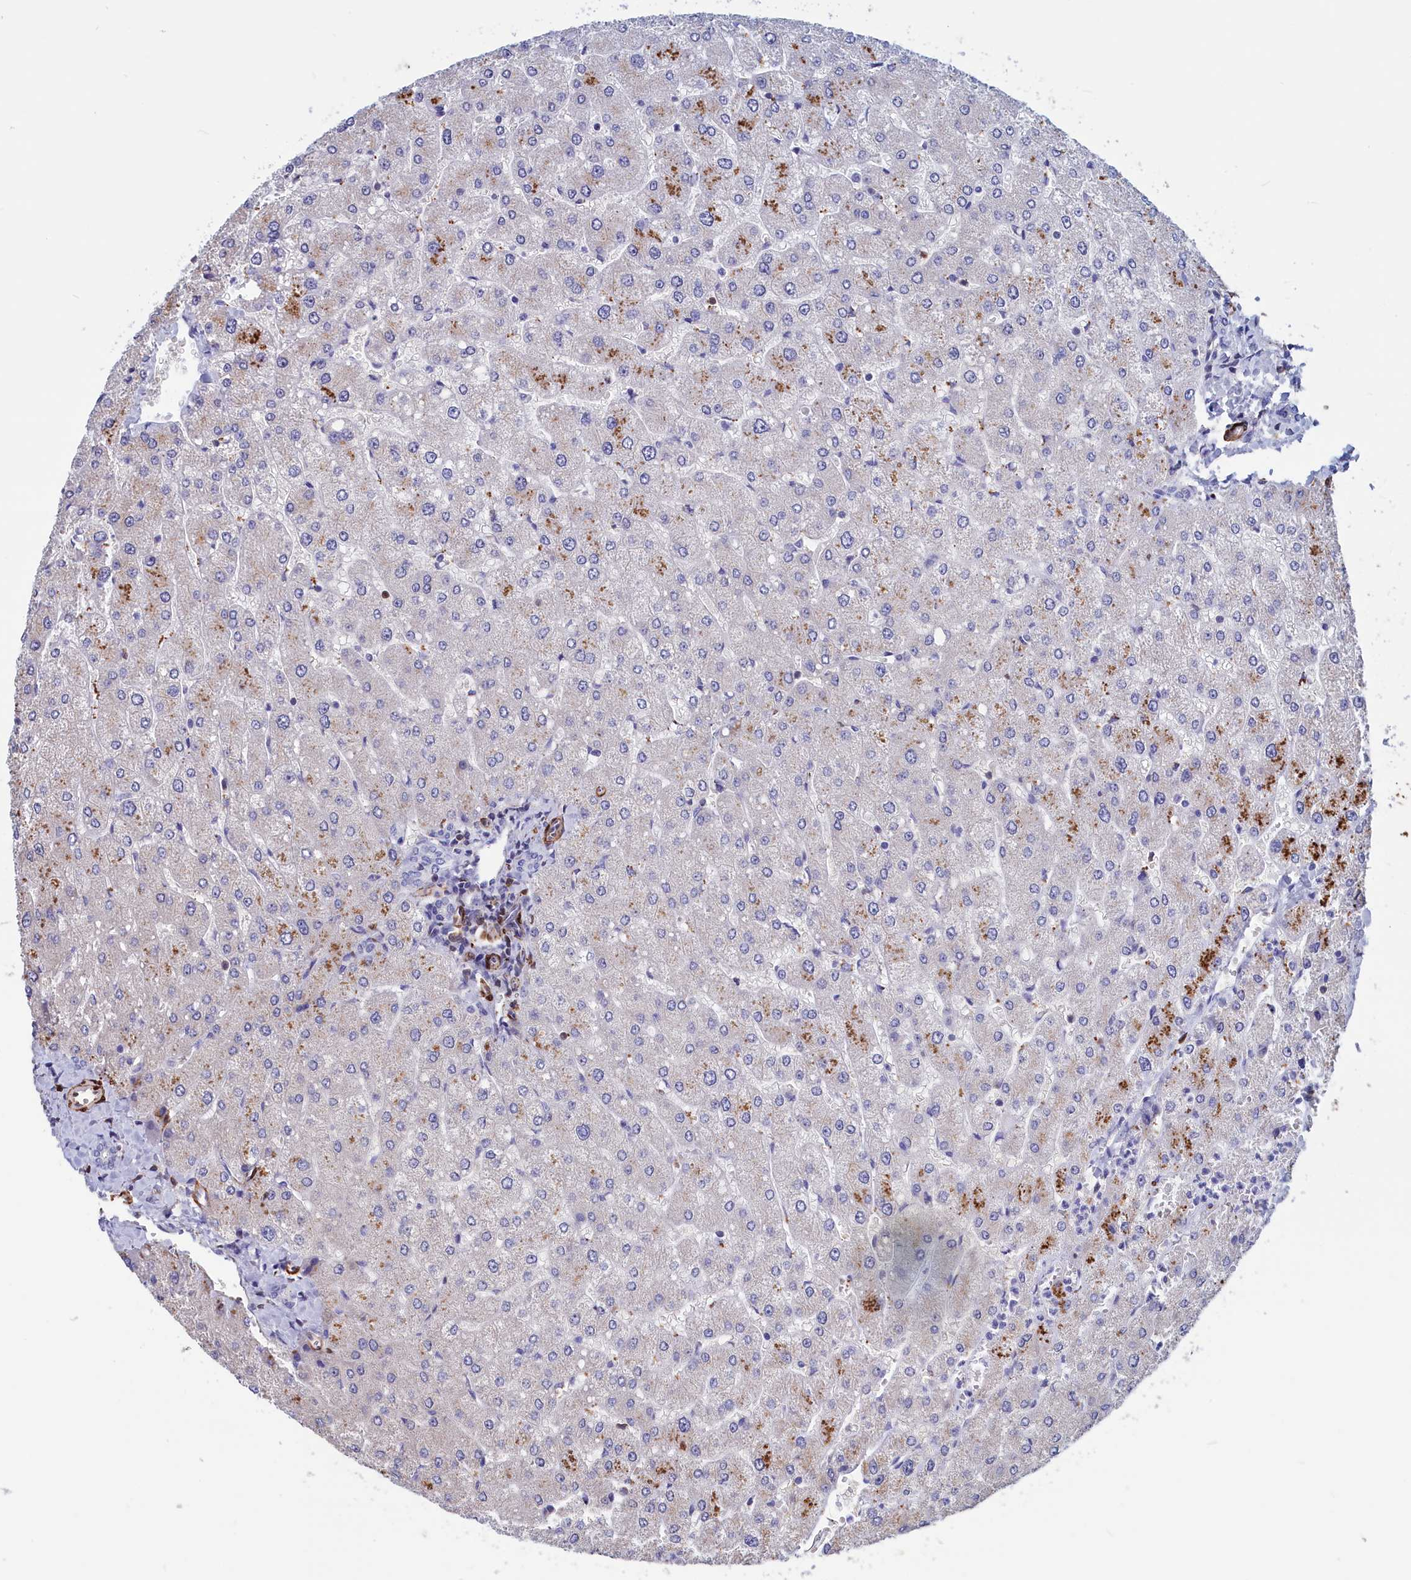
{"staining": {"intensity": "negative", "quantity": "none", "location": "none"}, "tissue": "liver", "cell_type": "Cholangiocytes", "image_type": "normal", "snomed": [{"axis": "morphology", "description": "Normal tissue, NOS"}, {"axis": "topography", "description": "Liver"}], "caption": "Immunohistochemical staining of unremarkable liver displays no significant staining in cholangiocytes. The staining is performed using DAB (3,3'-diaminobenzidine) brown chromogen with nuclei counter-stained in using hematoxylin.", "gene": "CRIP1", "patient": {"sex": "male", "age": 55}}